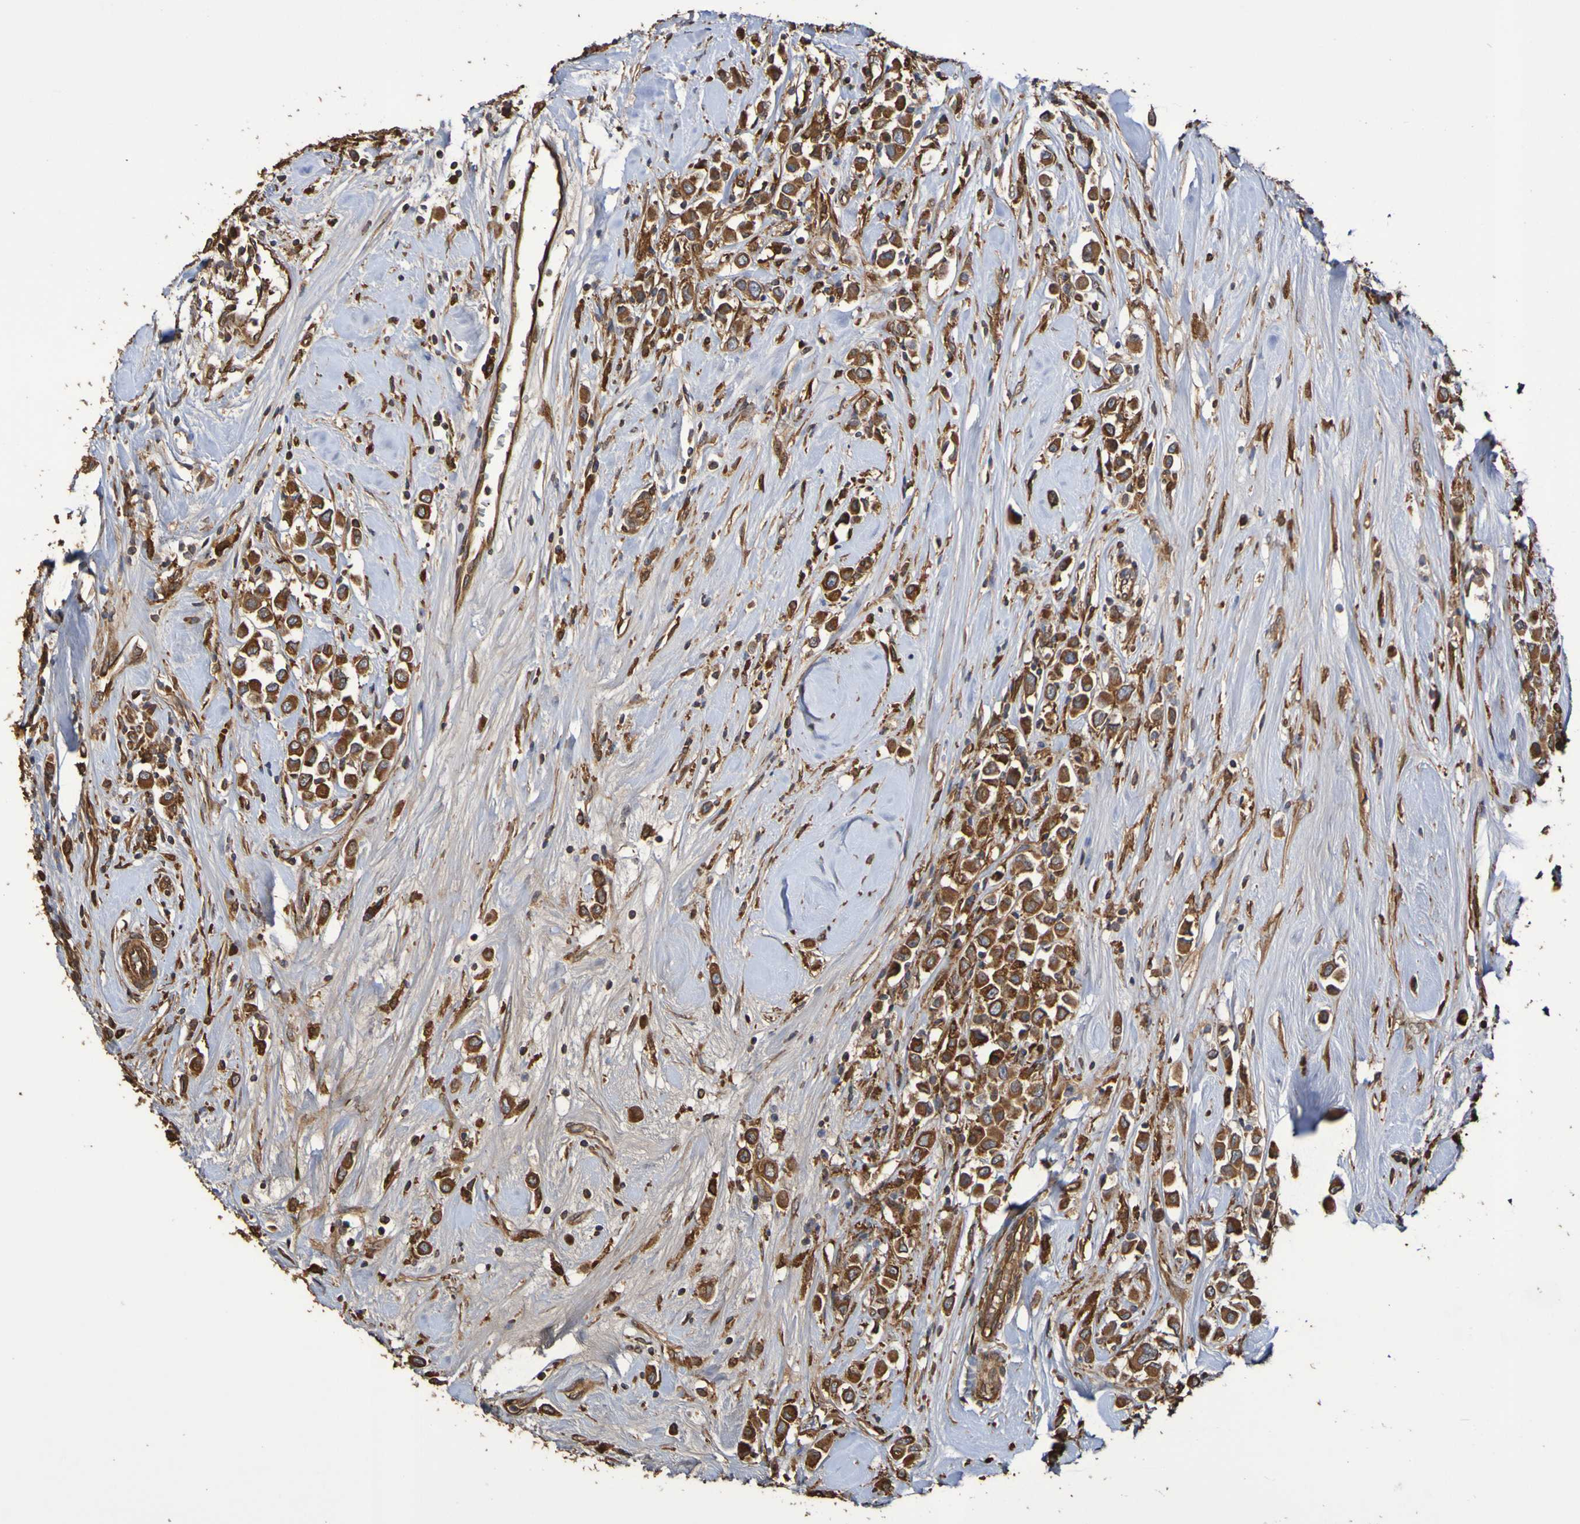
{"staining": {"intensity": "moderate", "quantity": ">75%", "location": "cytoplasmic/membranous"}, "tissue": "breast cancer", "cell_type": "Tumor cells", "image_type": "cancer", "snomed": [{"axis": "morphology", "description": "Duct carcinoma"}, {"axis": "topography", "description": "Breast"}], "caption": "High-magnification brightfield microscopy of breast cancer (invasive ductal carcinoma) stained with DAB (3,3'-diaminobenzidine) (brown) and counterstained with hematoxylin (blue). tumor cells exhibit moderate cytoplasmic/membranous staining is appreciated in about>75% of cells.", "gene": "RAB11A", "patient": {"sex": "female", "age": 61}}